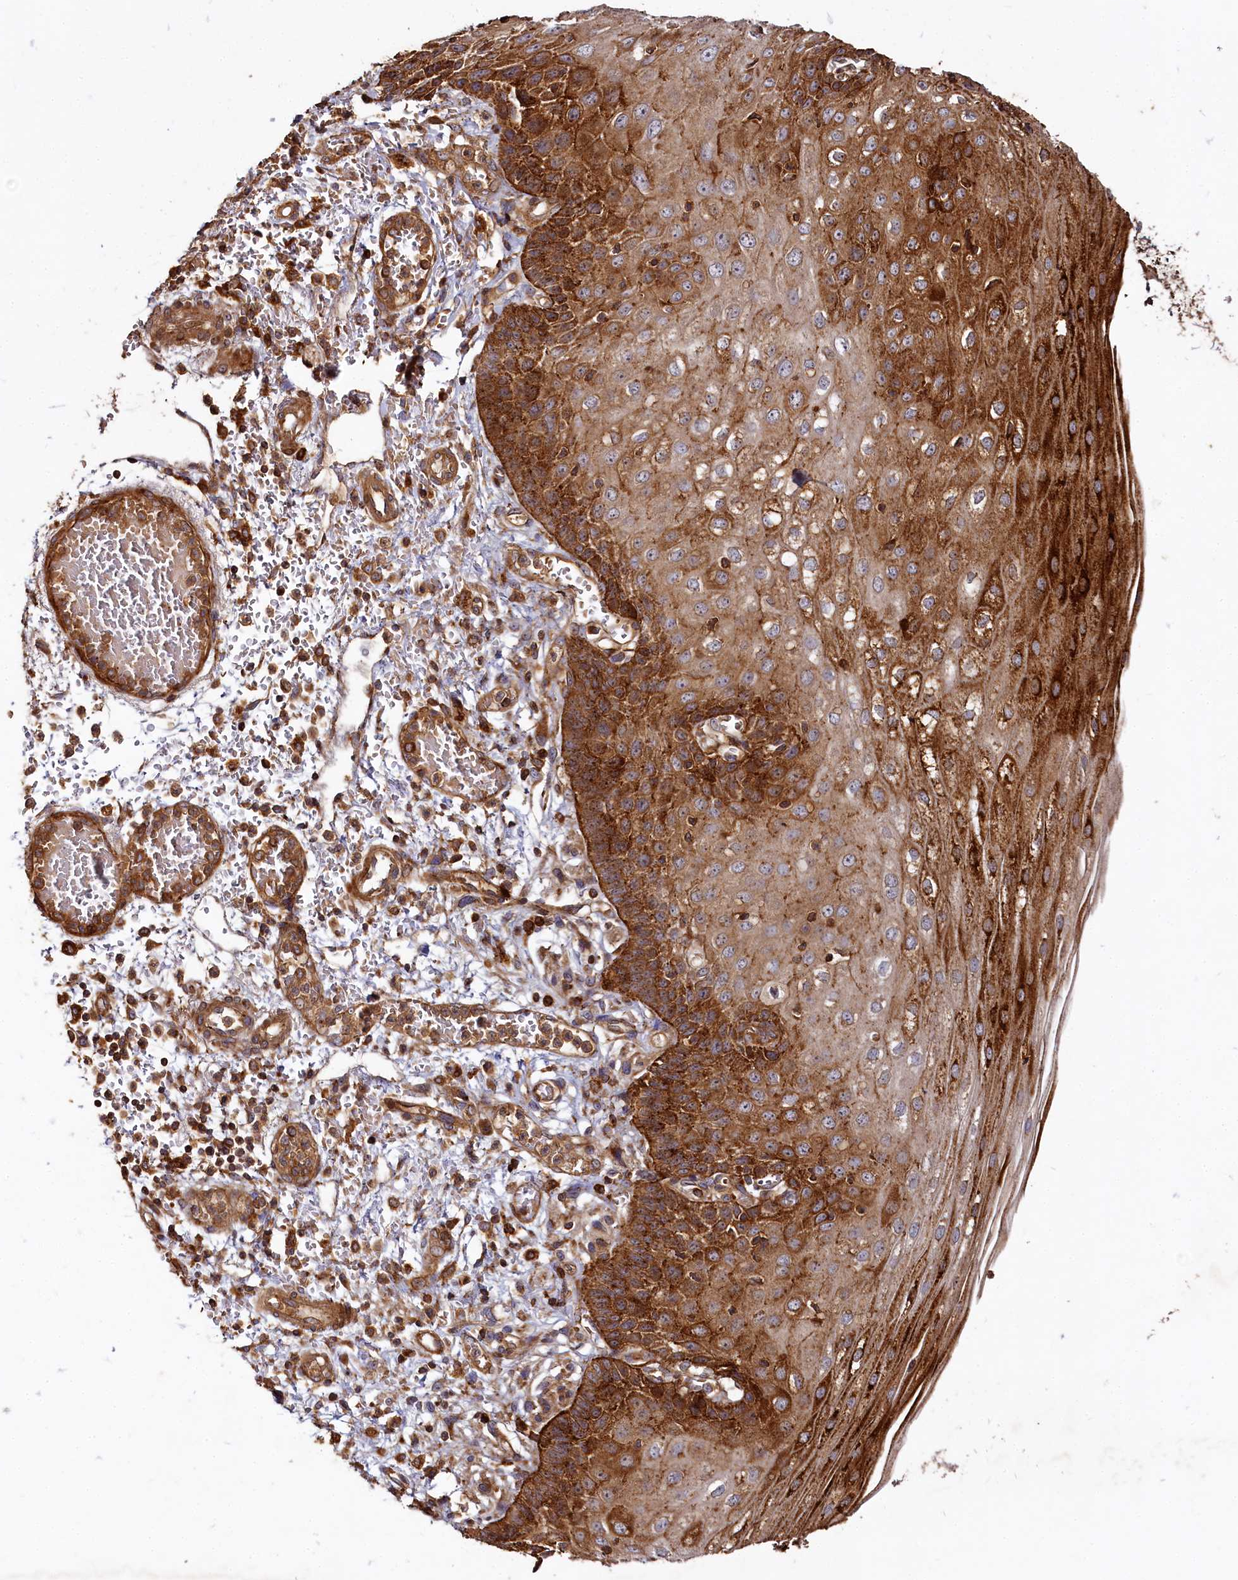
{"staining": {"intensity": "strong", "quantity": ">75%", "location": "cytoplasmic/membranous"}, "tissue": "esophagus", "cell_type": "Squamous epithelial cells", "image_type": "normal", "snomed": [{"axis": "morphology", "description": "Normal tissue, NOS"}, {"axis": "topography", "description": "Esophagus"}], "caption": "Immunohistochemical staining of unremarkable esophagus shows >75% levels of strong cytoplasmic/membranous protein positivity in approximately >75% of squamous epithelial cells.", "gene": "WDR73", "patient": {"sex": "male", "age": 81}}